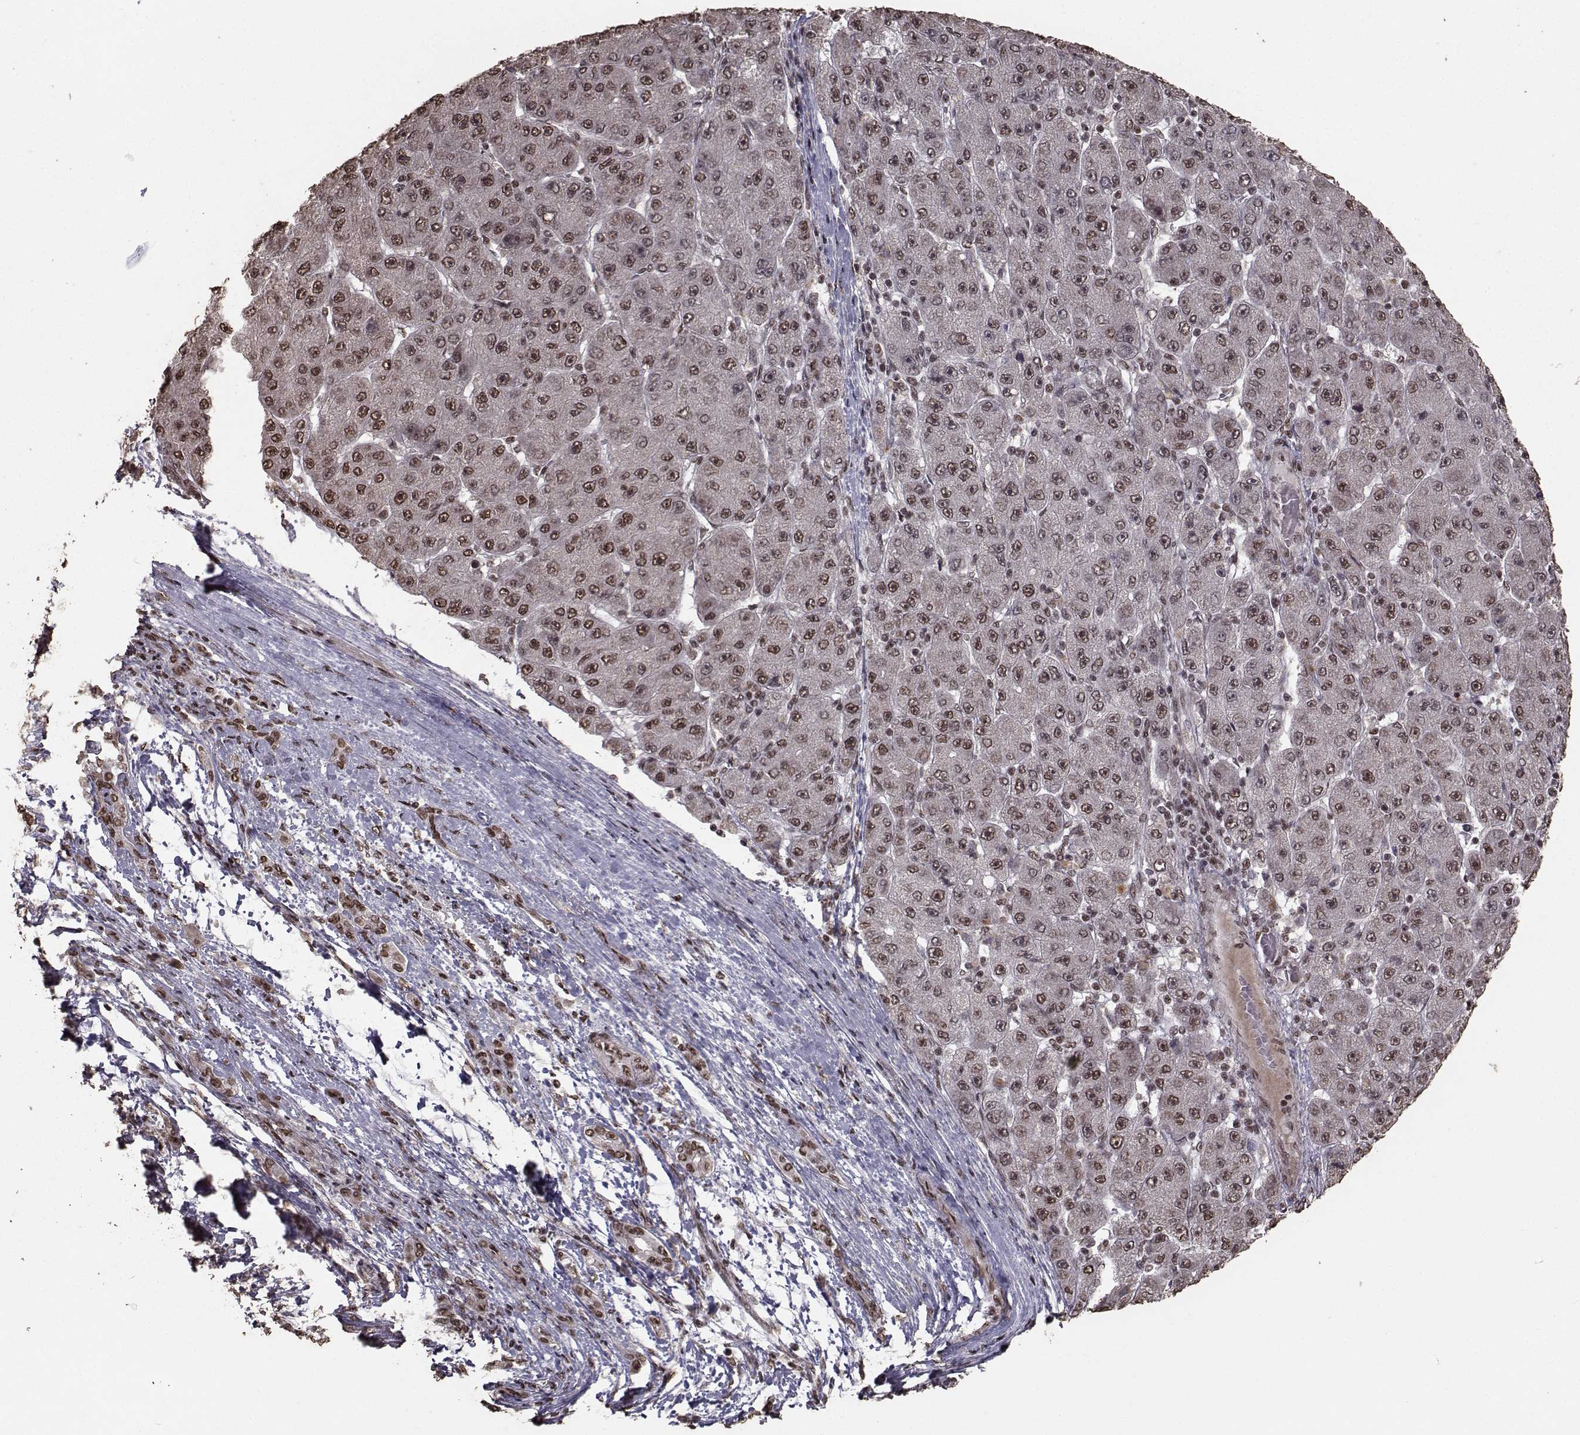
{"staining": {"intensity": "strong", "quantity": "25%-75%", "location": "nuclear"}, "tissue": "liver cancer", "cell_type": "Tumor cells", "image_type": "cancer", "snomed": [{"axis": "morphology", "description": "Carcinoma, Hepatocellular, NOS"}, {"axis": "topography", "description": "Liver"}], "caption": "Immunohistochemical staining of human liver hepatocellular carcinoma reveals high levels of strong nuclear positivity in about 25%-75% of tumor cells. The staining was performed using DAB (3,3'-diaminobenzidine), with brown indicating positive protein expression. Nuclei are stained blue with hematoxylin.", "gene": "SF1", "patient": {"sex": "male", "age": 67}}